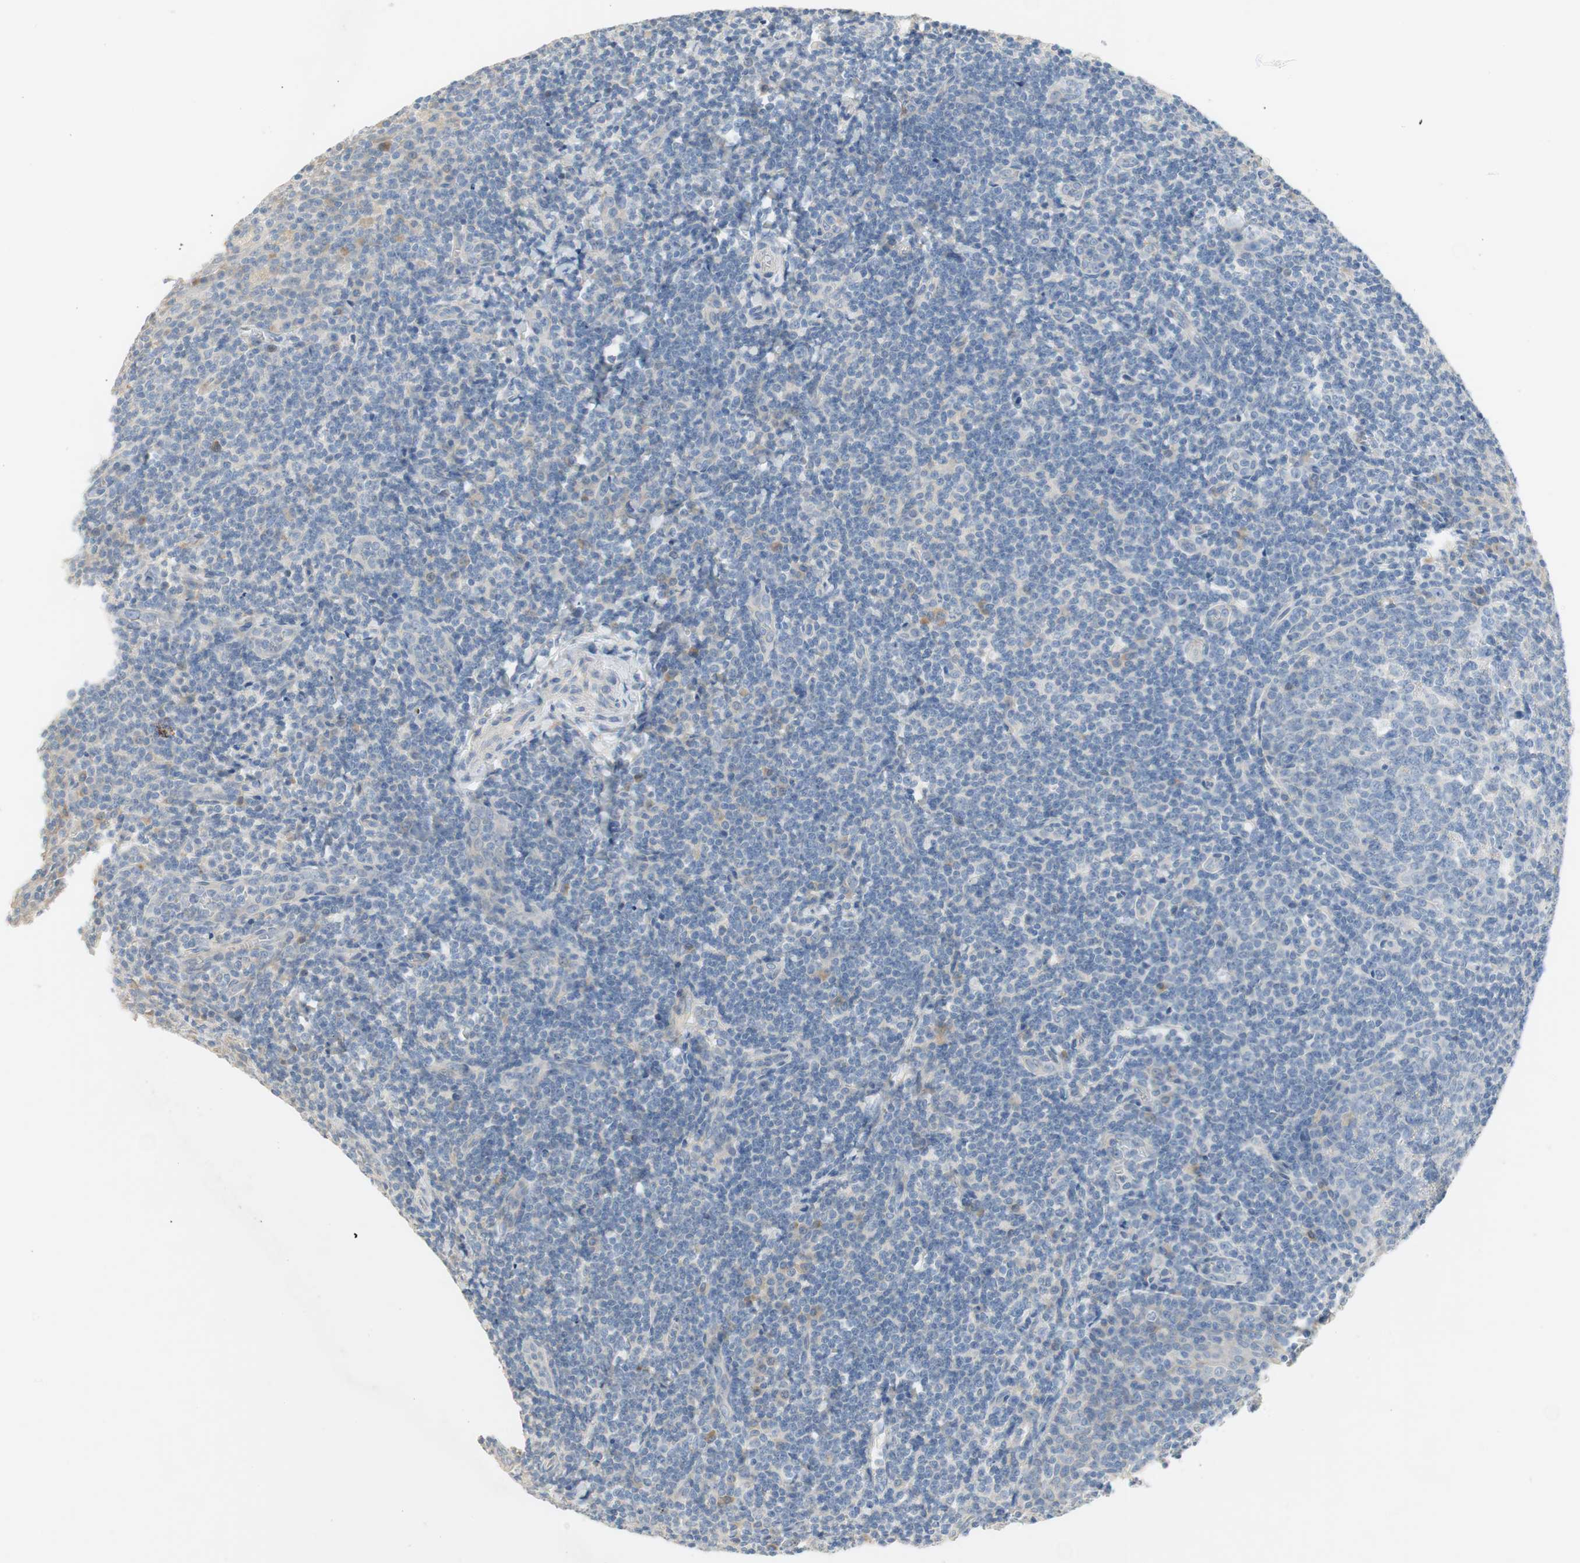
{"staining": {"intensity": "negative", "quantity": "none", "location": "none"}, "tissue": "tonsil", "cell_type": "Germinal center cells", "image_type": "normal", "snomed": [{"axis": "morphology", "description": "Normal tissue, NOS"}, {"axis": "topography", "description": "Tonsil"}], "caption": "High power microscopy image of an immunohistochemistry (IHC) photomicrograph of normal tonsil, revealing no significant expression in germinal center cells. (Brightfield microscopy of DAB (3,3'-diaminobenzidine) immunohistochemistry at high magnification).", "gene": "CCM2L", "patient": {"sex": "male", "age": 31}}